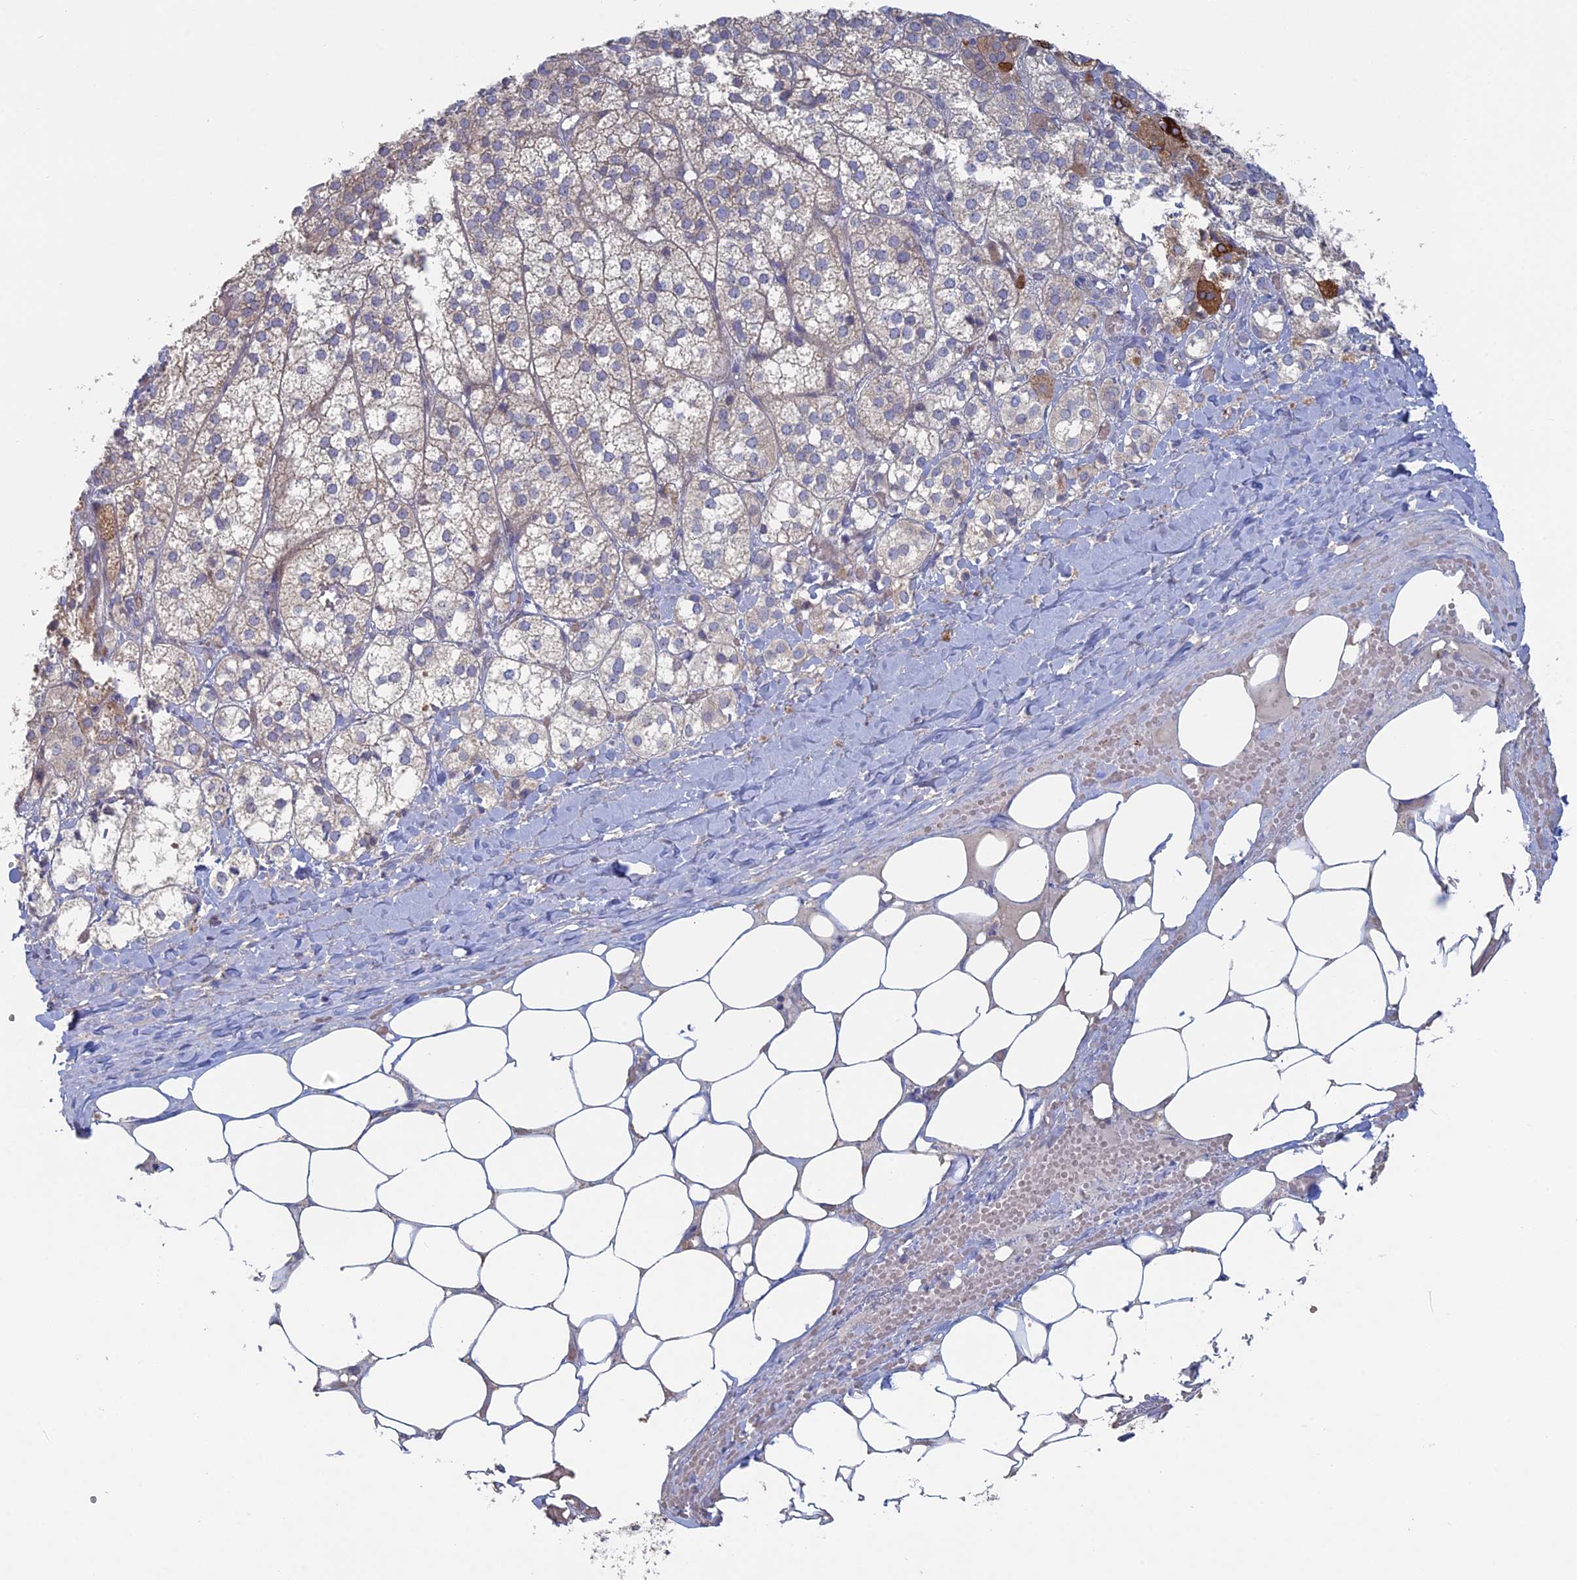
{"staining": {"intensity": "weak", "quantity": "25%-75%", "location": "cytoplasmic/membranous"}, "tissue": "adrenal gland", "cell_type": "Glandular cells", "image_type": "normal", "snomed": [{"axis": "morphology", "description": "Normal tissue, NOS"}, {"axis": "topography", "description": "Adrenal gland"}], "caption": "Immunohistochemical staining of unremarkable adrenal gland exhibits low levels of weak cytoplasmic/membranous staining in about 25%-75% of glandular cells.", "gene": "TBC1D30", "patient": {"sex": "female", "age": 61}}